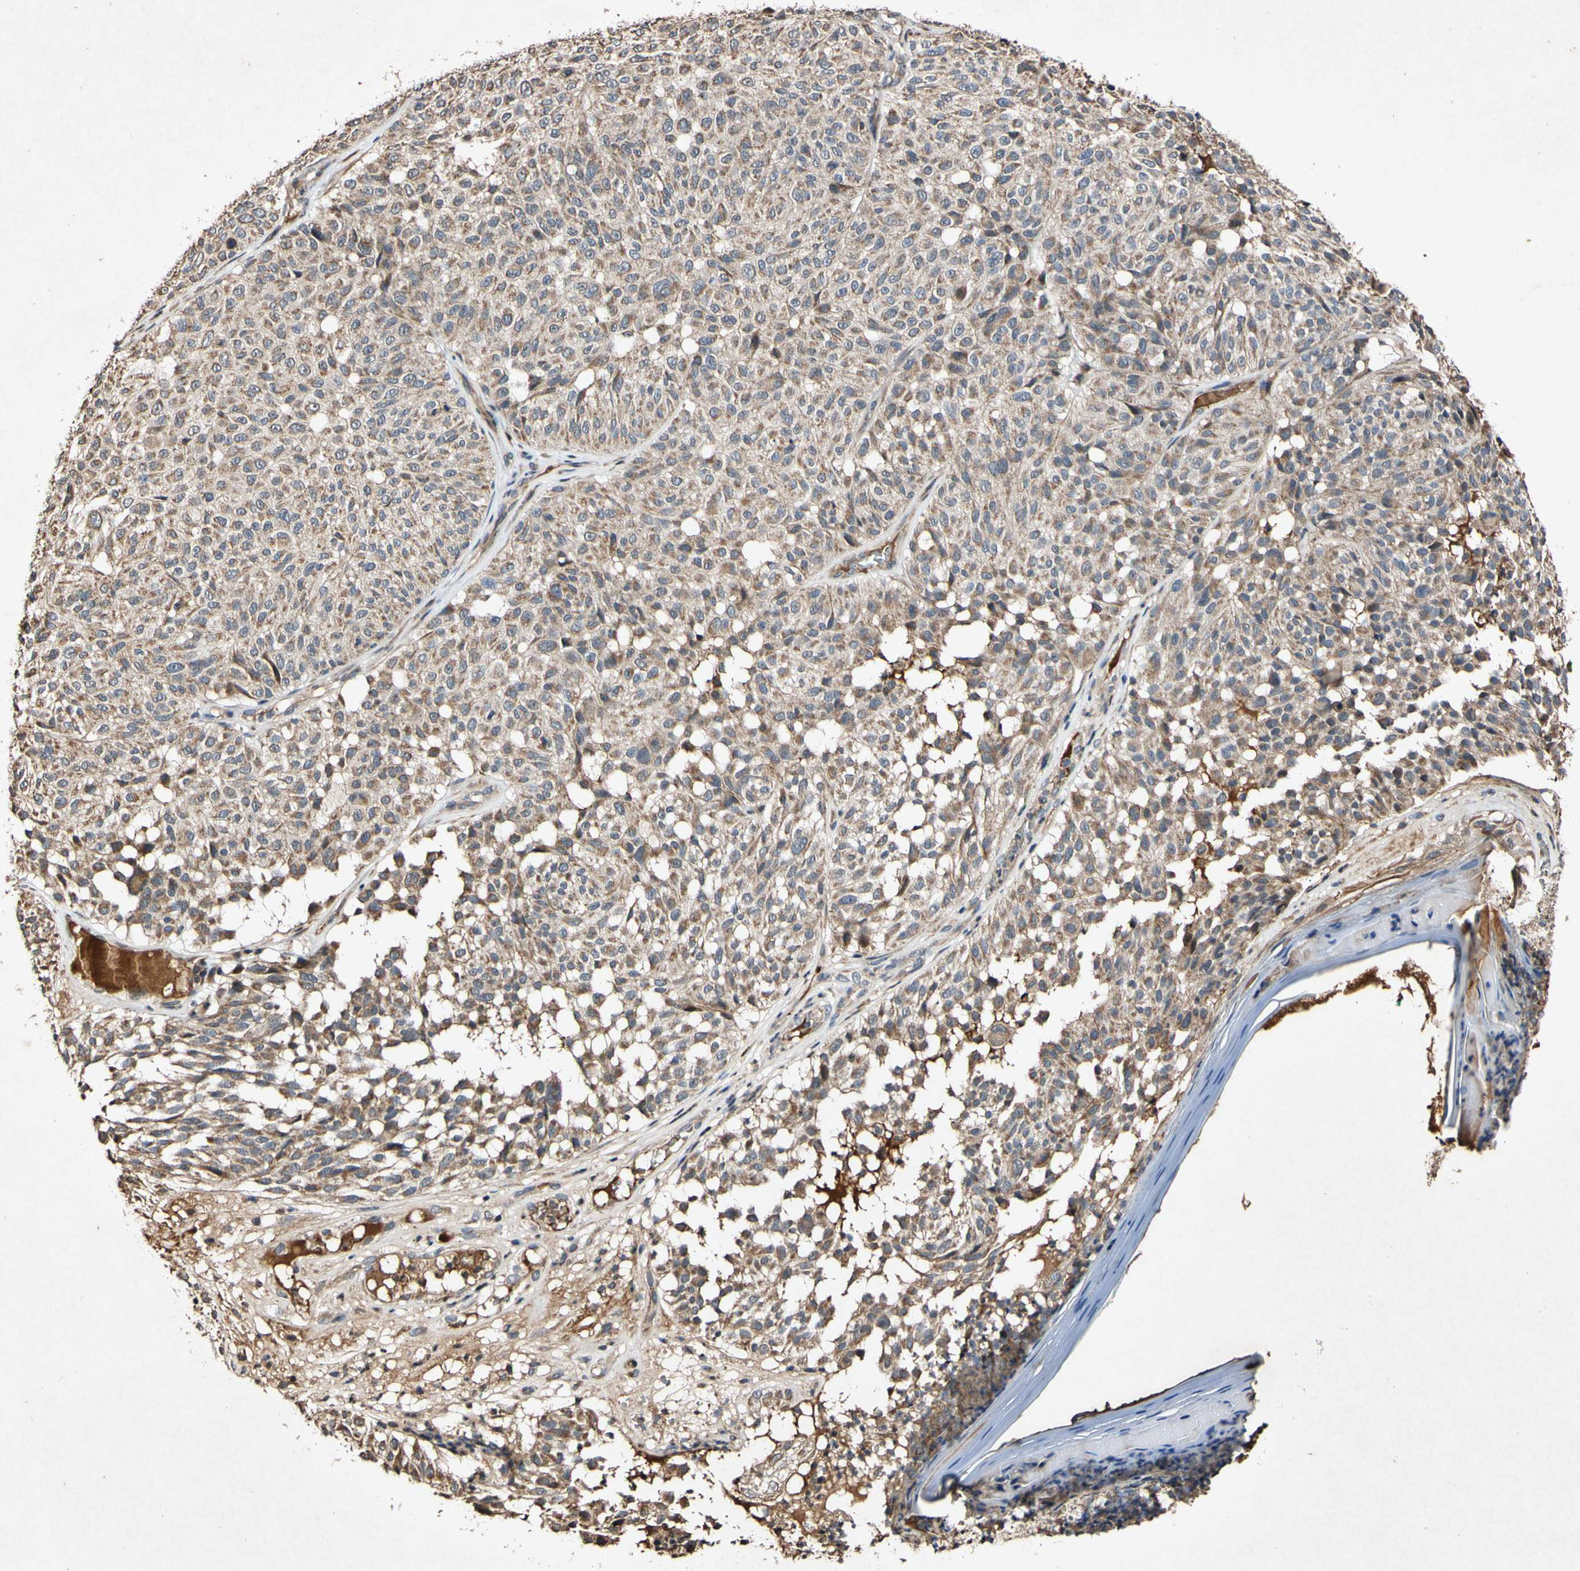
{"staining": {"intensity": "moderate", "quantity": ">75%", "location": "cytoplasmic/membranous"}, "tissue": "melanoma", "cell_type": "Tumor cells", "image_type": "cancer", "snomed": [{"axis": "morphology", "description": "Malignant melanoma, NOS"}, {"axis": "topography", "description": "Skin"}], "caption": "DAB immunohistochemical staining of human malignant melanoma demonstrates moderate cytoplasmic/membranous protein staining in approximately >75% of tumor cells.", "gene": "PLAT", "patient": {"sex": "female", "age": 46}}